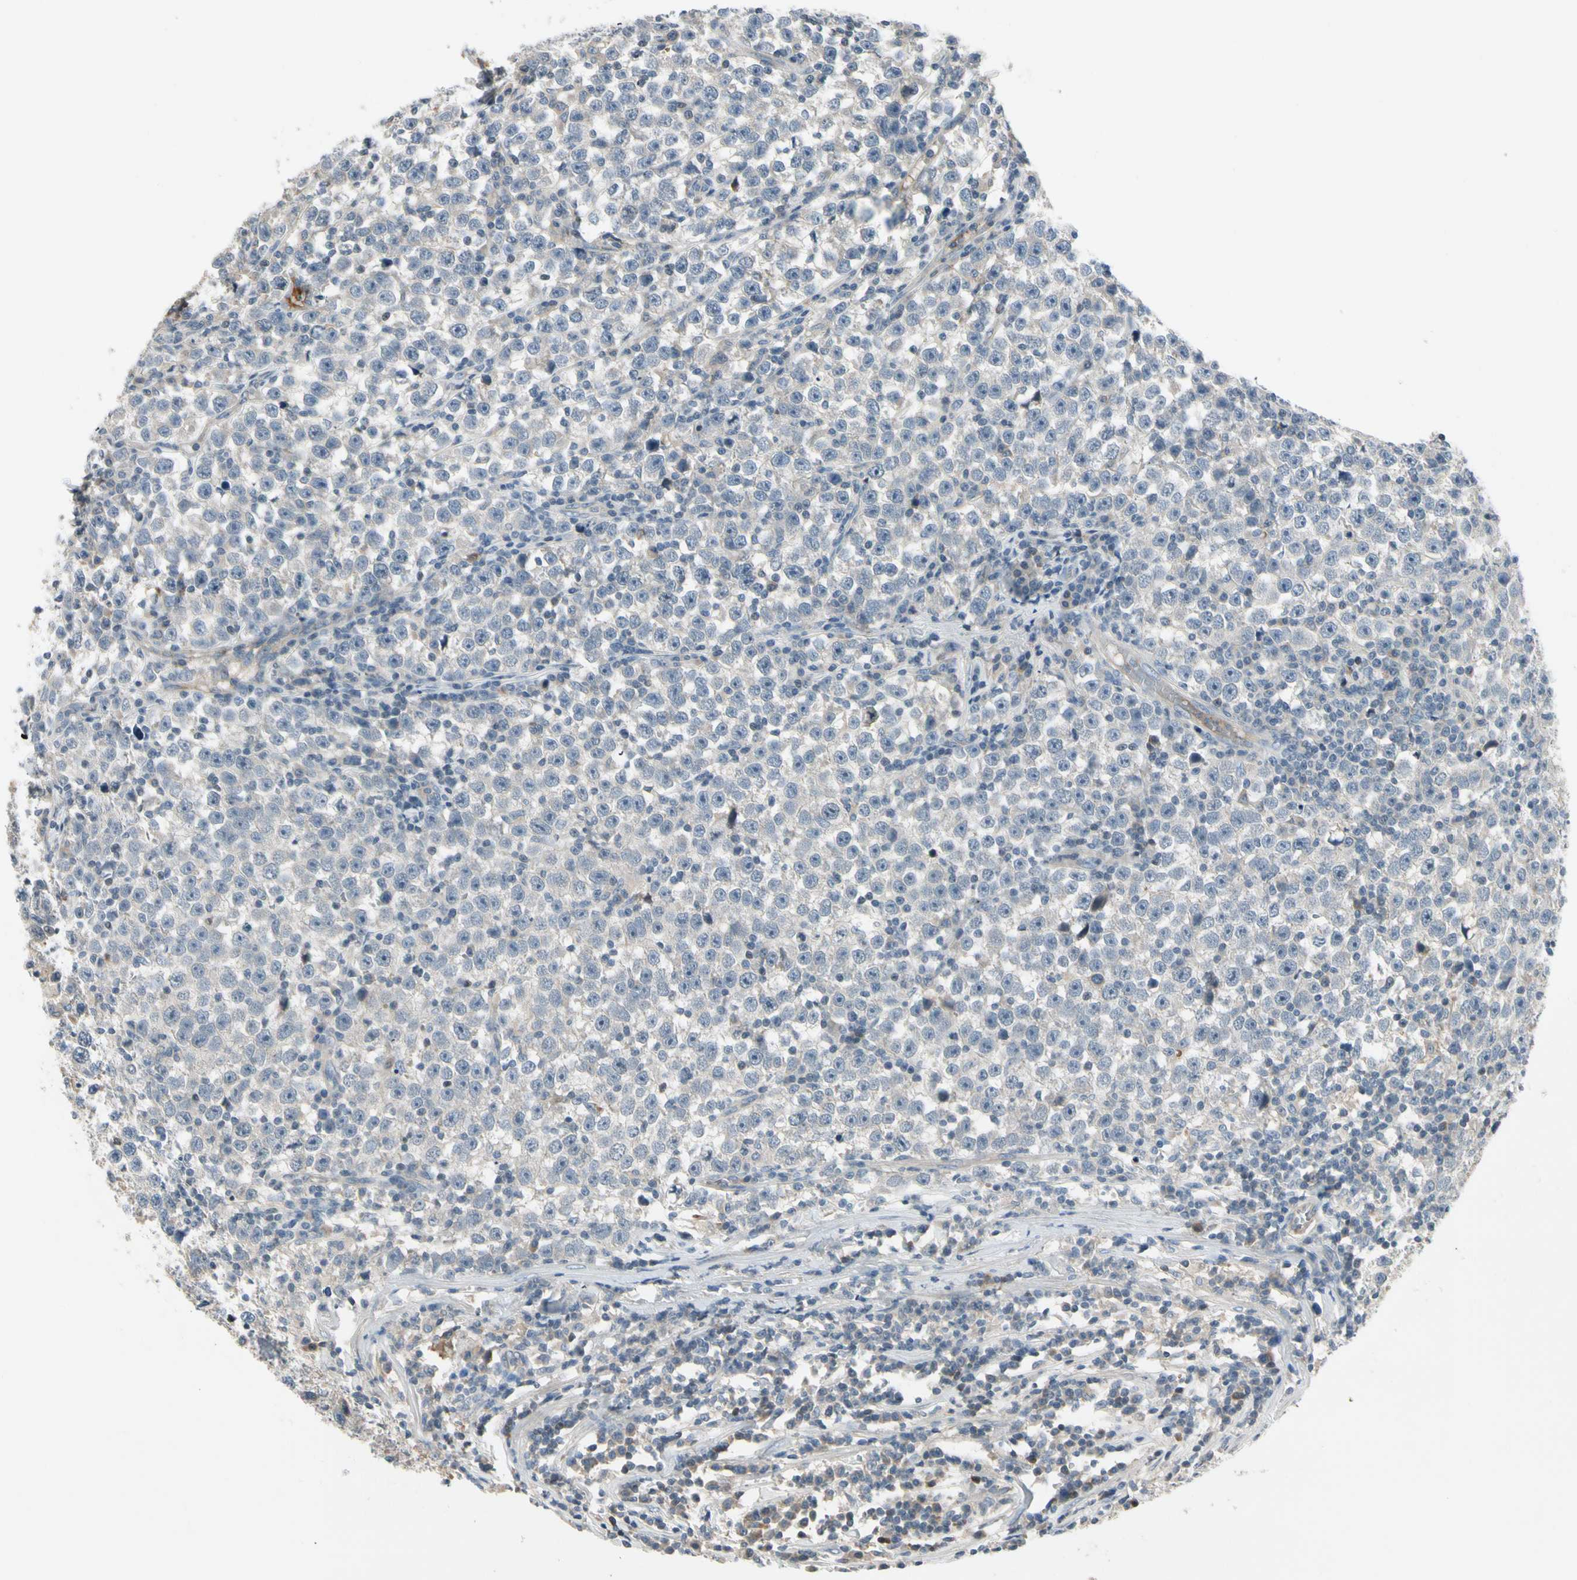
{"staining": {"intensity": "negative", "quantity": "none", "location": "none"}, "tissue": "testis cancer", "cell_type": "Tumor cells", "image_type": "cancer", "snomed": [{"axis": "morphology", "description": "Seminoma, NOS"}, {"axis": "topography", "description": "Testis"}], "caption": "Immunohistochemistry histopathology image of neoplastic tissue: testis cancer (seminoma) stained with DAB reveals no significant protein expression in tumor cells. Nuclei are stained in blue.", "gene": "ICAM5", "patient": {"sex": "male", "age": 43}}